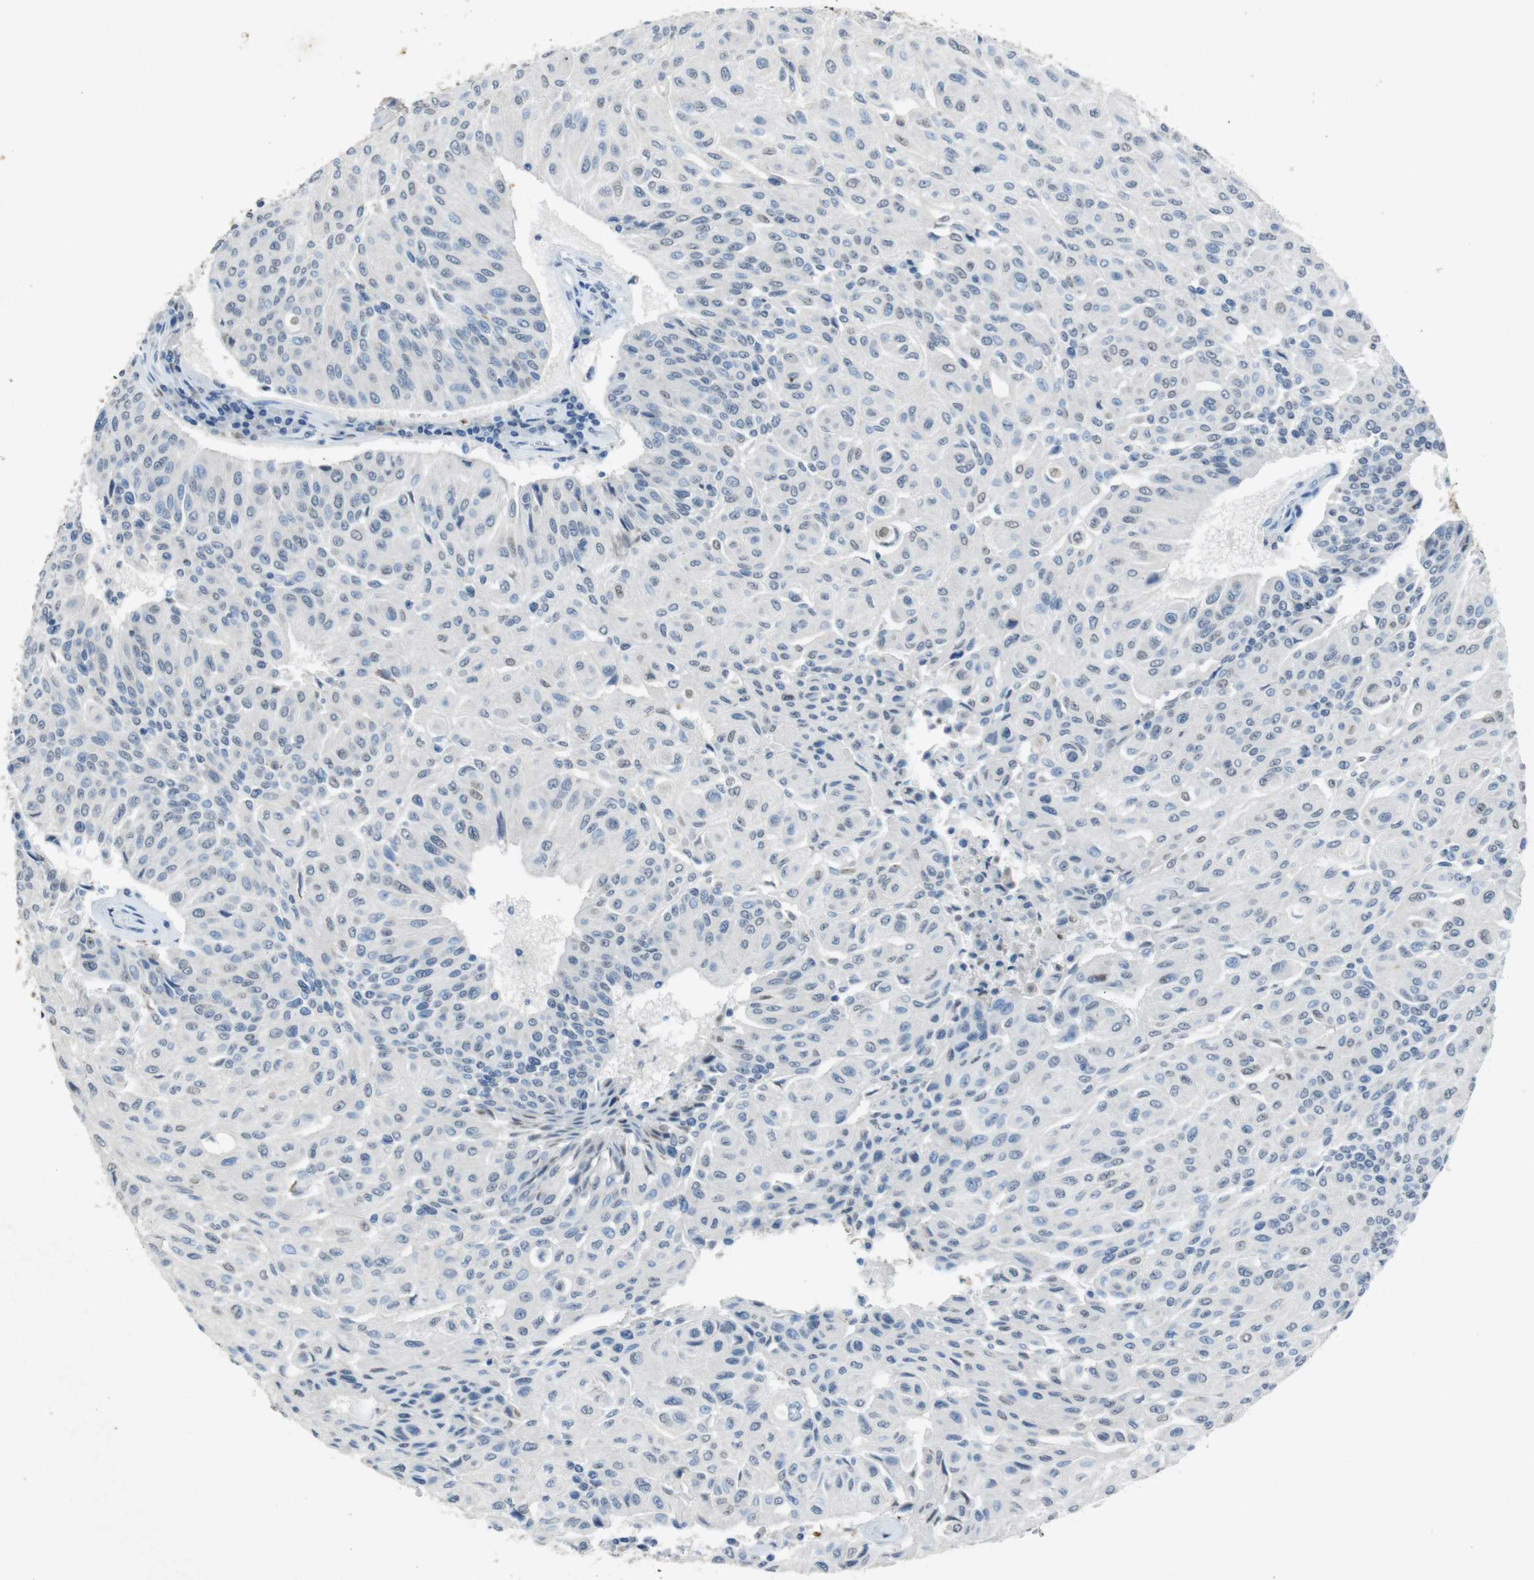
{"staining": {"intensity": "negative", "quantity": "none", "location": "none"}, "tissue": "urothelial cancer", "cell_type": "Tumor cells", "image_type": "cancer", "snomed": [{"axis": "morphology", "description": "Urothelial carcinoma, High grade"}, {"axis": "topography", "description": "Urinary bladder"}], "caption": "This is a micrograph of immunohistochemistry staining of urothelial cancer, which shows no positivity in tumor cells. (Immunohistochemistry, brightfield microscopy, high magnification).", "gene": "STBD1", "patient": {"sex": "male", "age": 66}}